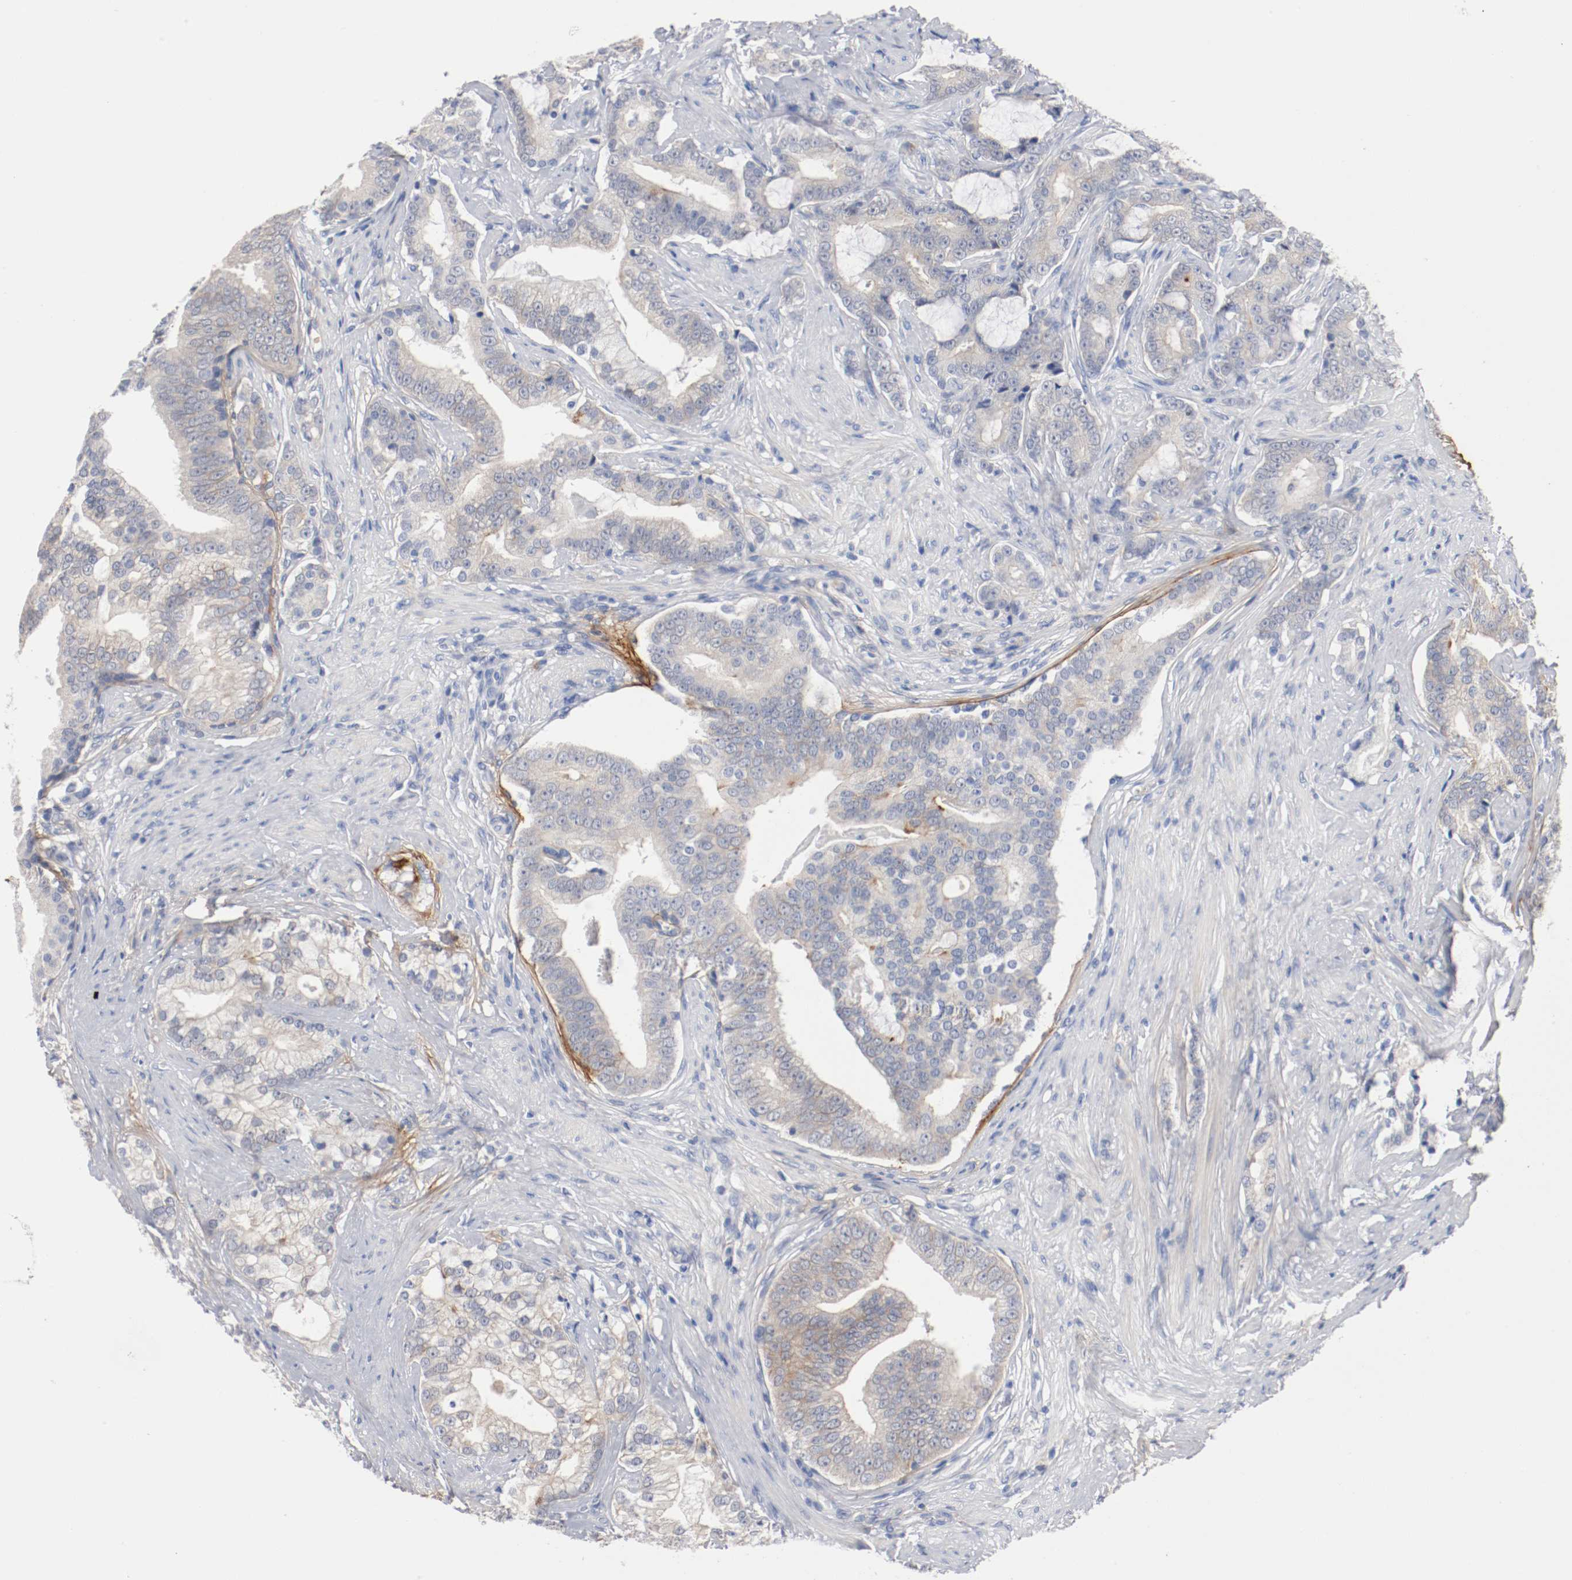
{"staining": {"intensity": "moderate", "quantity": "25%-75%", "location": "cytoplasmic/membranous"}, "tissue": "prostate cancer", "cell_type": "Tumor cells", "image_type": "cancer", "snomed": [{"axis": "morphology", "description": "Adenocarcinoma, Low grade"}, {"axis": "topography", "description": "Prostate"}], "caption": "A medium amount of moderate cytoplasmic/membranous expression is seen in about 25%-75% of tumor cells in prostate cancer (adenocarcinoma (low-grade)) tissue.", "gene": "TNC", "patient": {"sex": "male", "age": 58}}